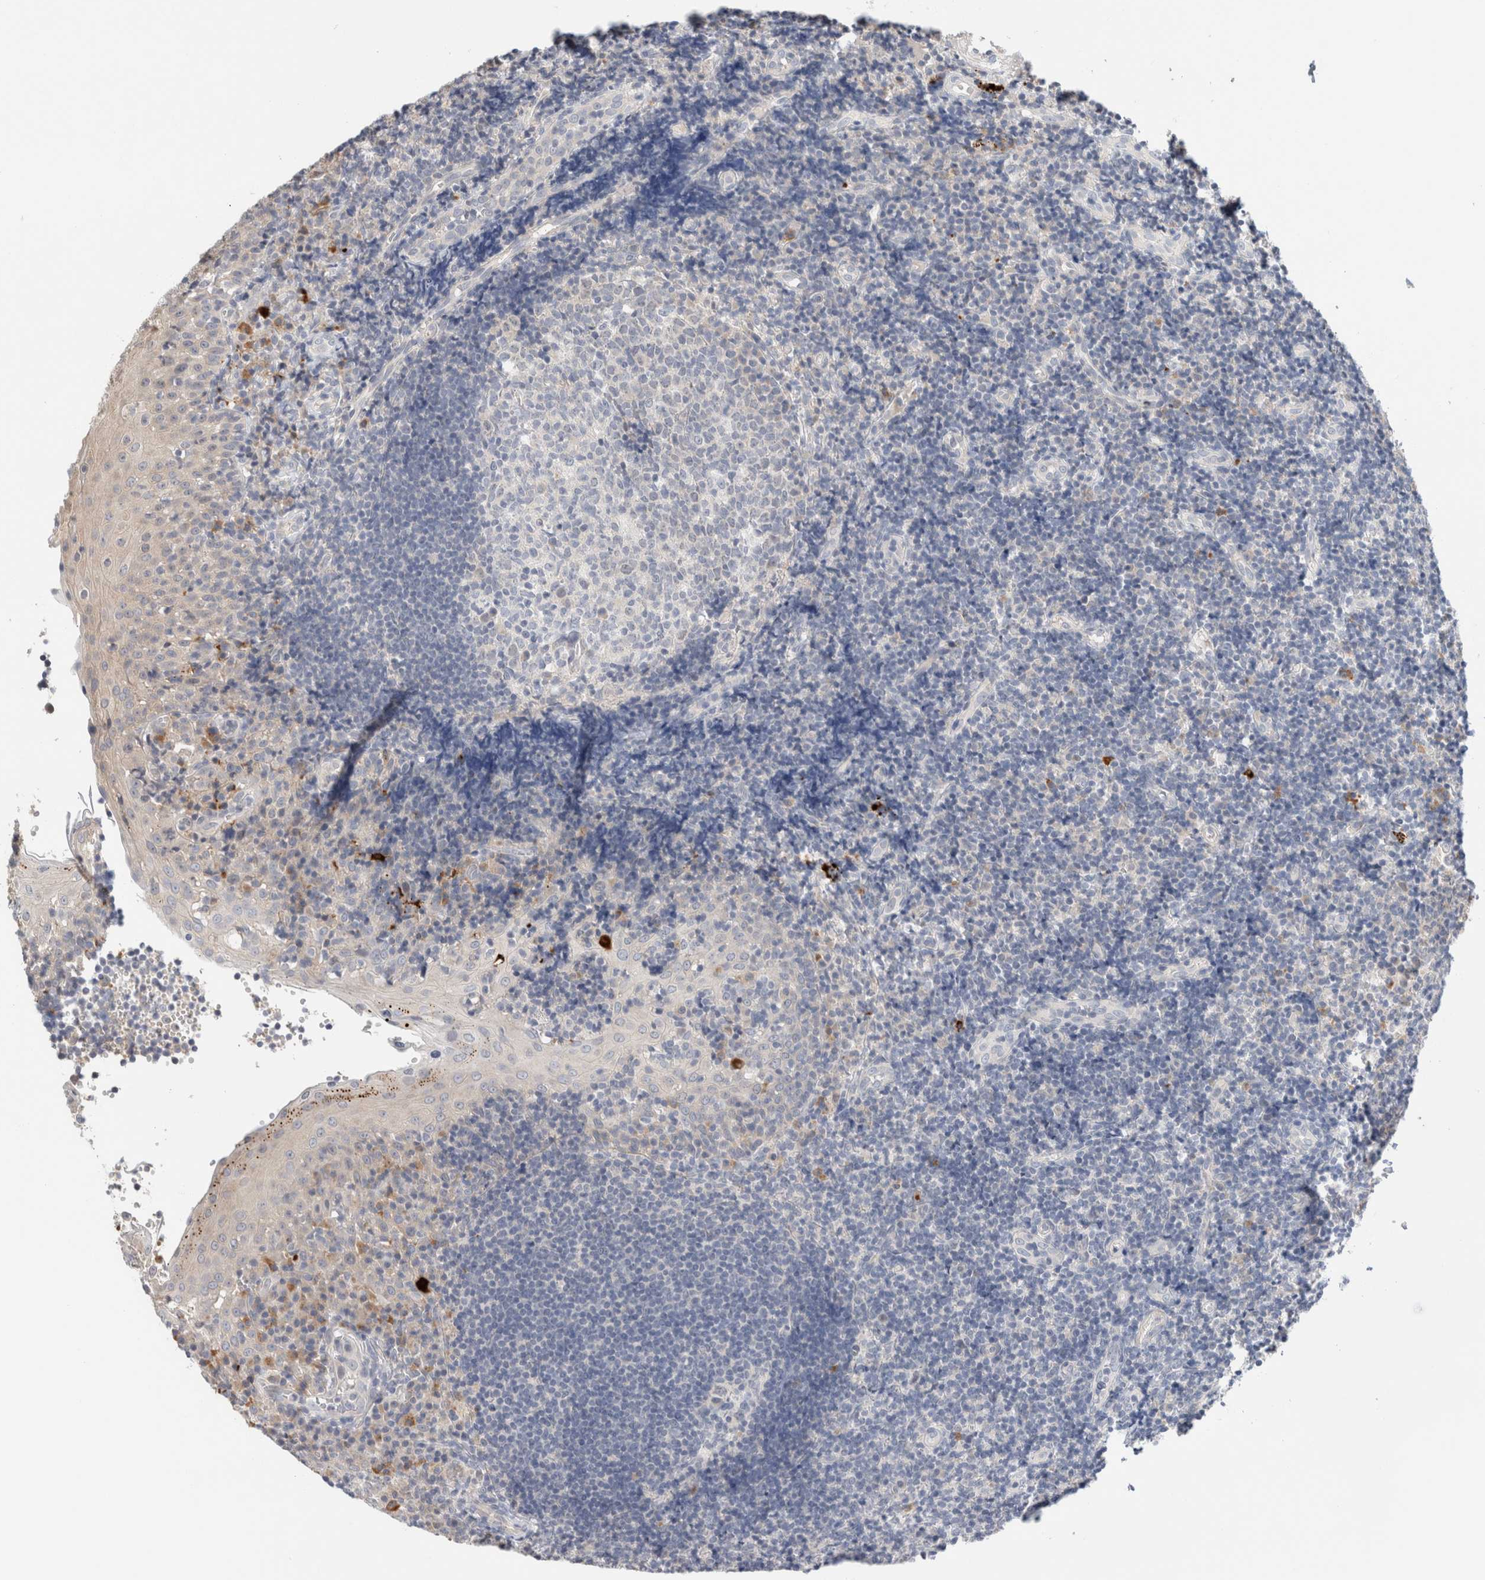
{"staining": {"intensity": "negative", "quantity": "none", "location": "none"}, "tissue": "tonsil", "cell_type": "Germinal center cells", "image_type": "normal", "snomed": [{"axis": "morphology", "description": "Normal tissue, NOS"}, {"axis": "topography", "description": "Tonsil"}], "caption": "Immunohistochemistry micrograph of benign tonsil stained for a protein (brown), which shows no positivity in germinal center cells. (Stains: DAB (3,3'-diaminobenzidine) immunohistochemistry with hematoxylin counter stain, Microscopy: brightfield microscopy at high magnification).", "gene": "SPRTN", "patient": {"sex": "female", "age": 40}}